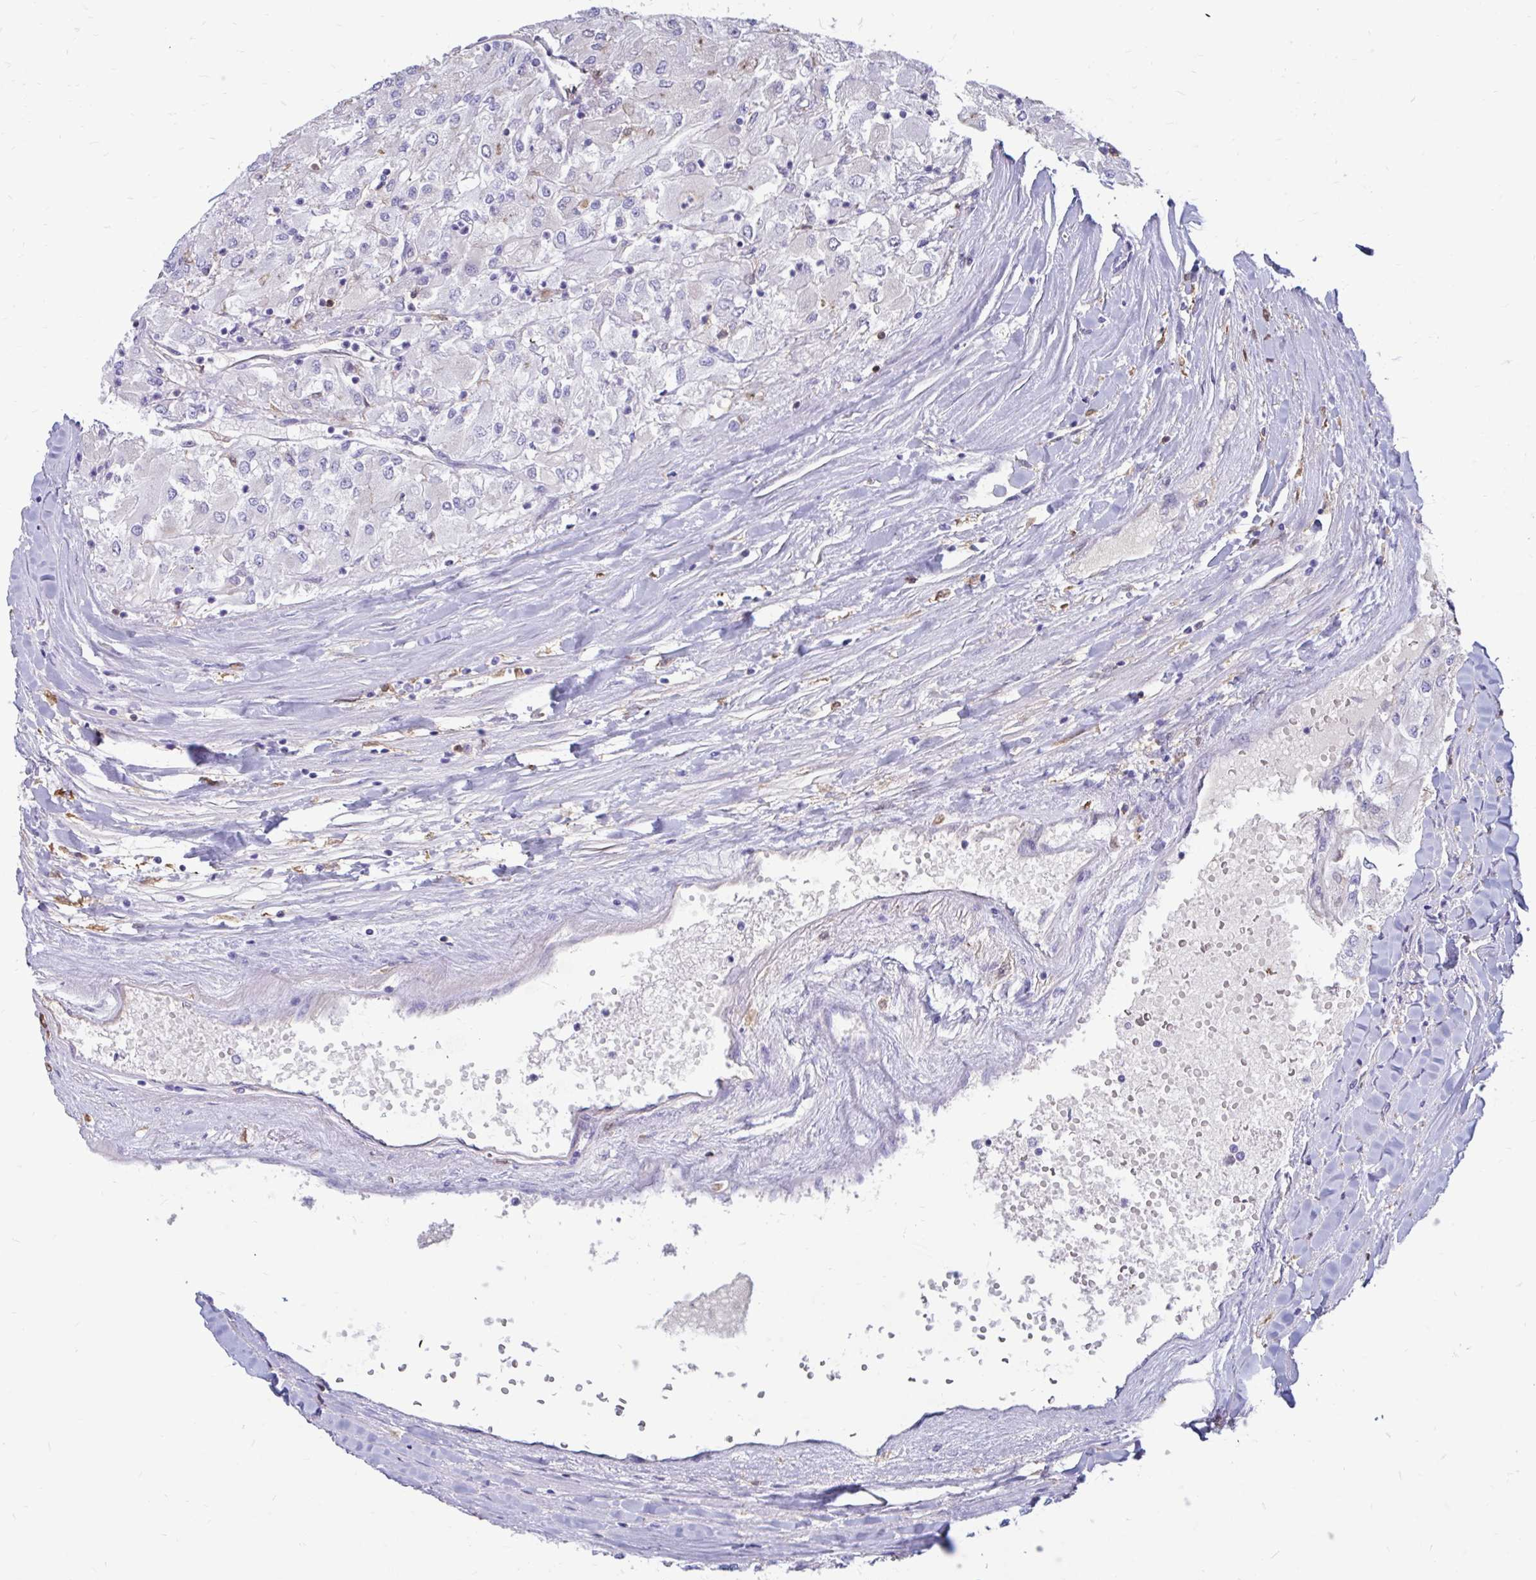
{"staining": {"intensity": "negative", "quantity": "none", "location": "none"}, "tissue": "renal cancer", "cell_type": "Tumor cells", "image_type": "cancer", "snomed": [{"axis": "morphology", "description": "Adenocarcinoma, NOS"}, {"axis": "topography", "description": "Kidney"}], "caption": "The immunohistochemistry micrograph has no significant positivity in tumor cells of renal adenocarcinoma tissue.", "gene": "IGSF5", "patient": {"sex": "male", "age": 80}}